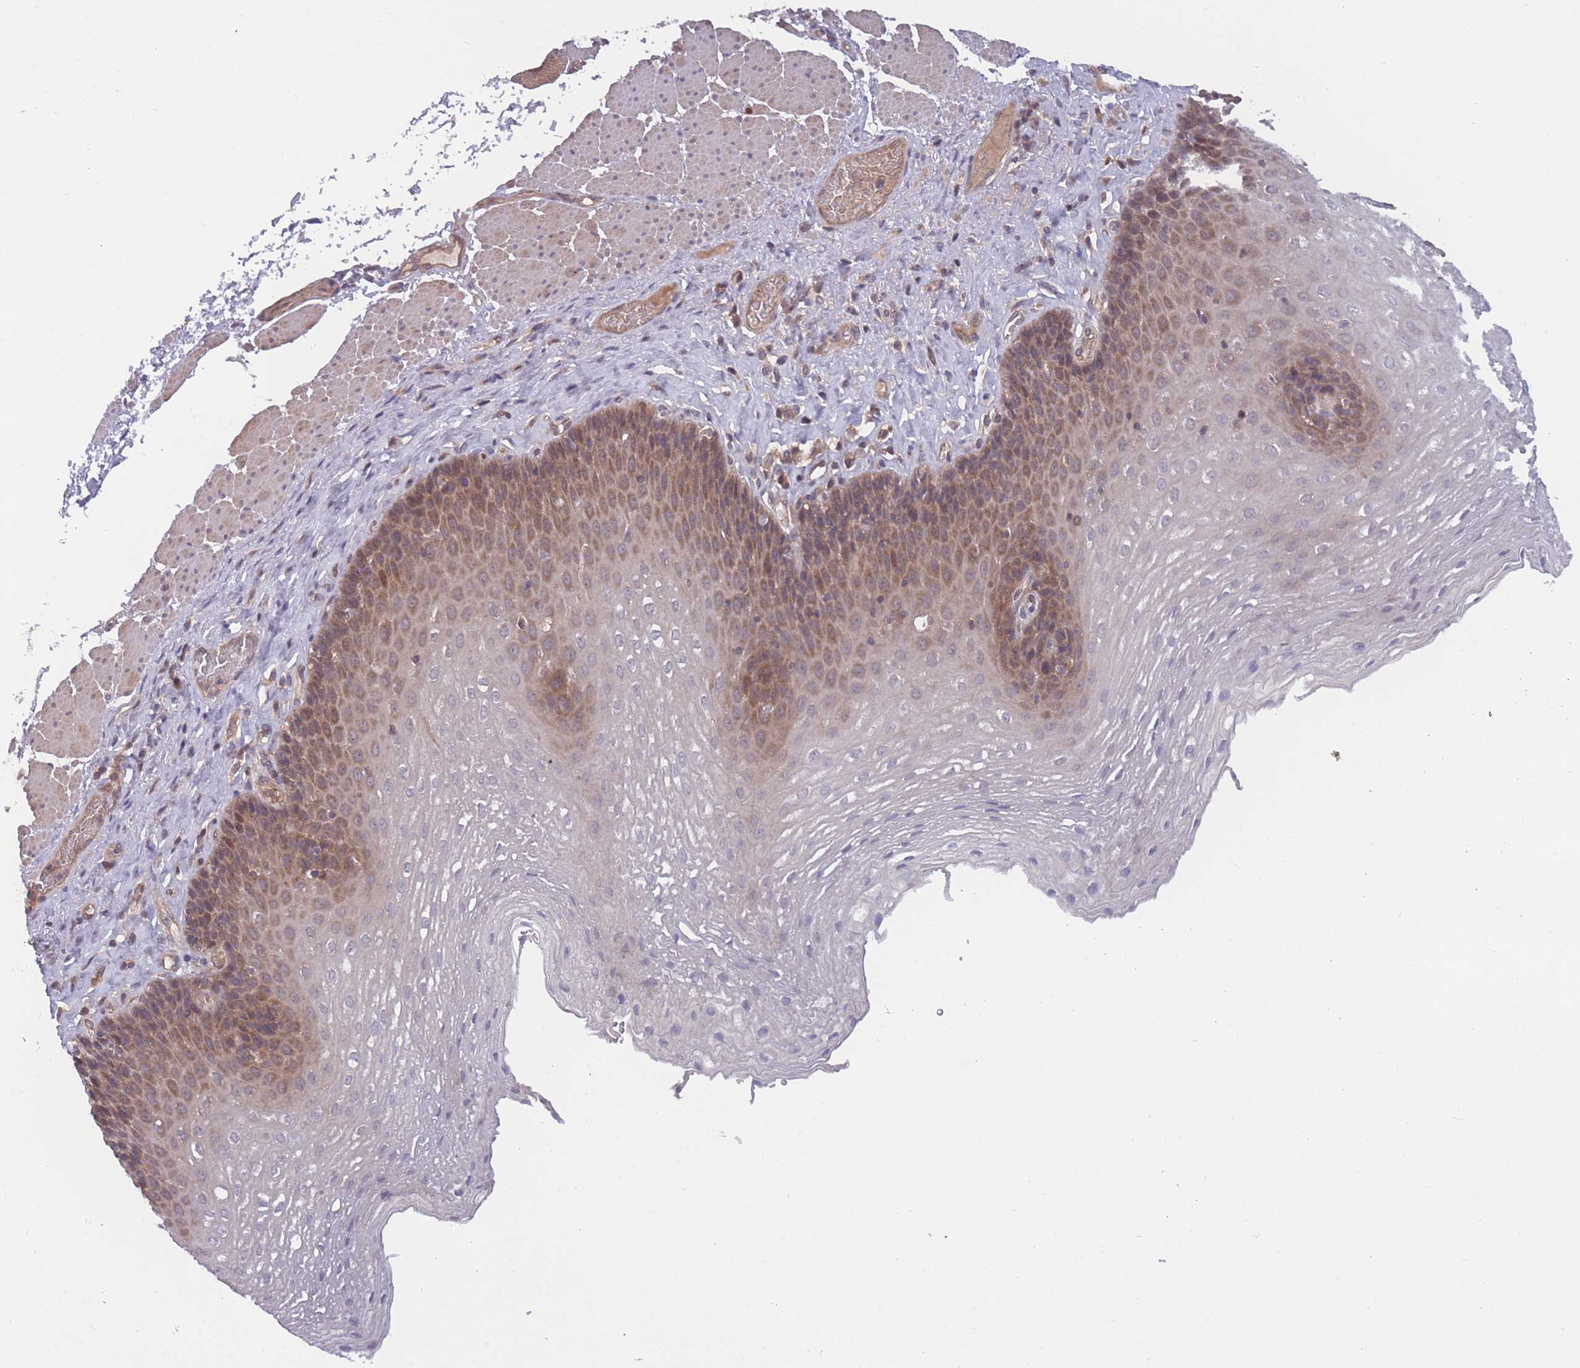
{"staining": {"intensity": "moderate", "quantity": "25%-75%", "location": "cytoplasmic/membranous"}, "tissue": "esophagus", "cell_type": "Squamous epithelial cells", "image_type": "normal", "snomed": [{"axis": "morphology", "description": "Normal tissue, NOS"}, {"axis": "topography", "description": "Esophagus"}], "caption": "Protein analysis of normal esophagus reveals moderate cytoplasmic/membranous expression in about 25%-75% of squamous epithelial cells.", "gene": "UBE2NL", "patient": {"sex": "female", "age": 66}}